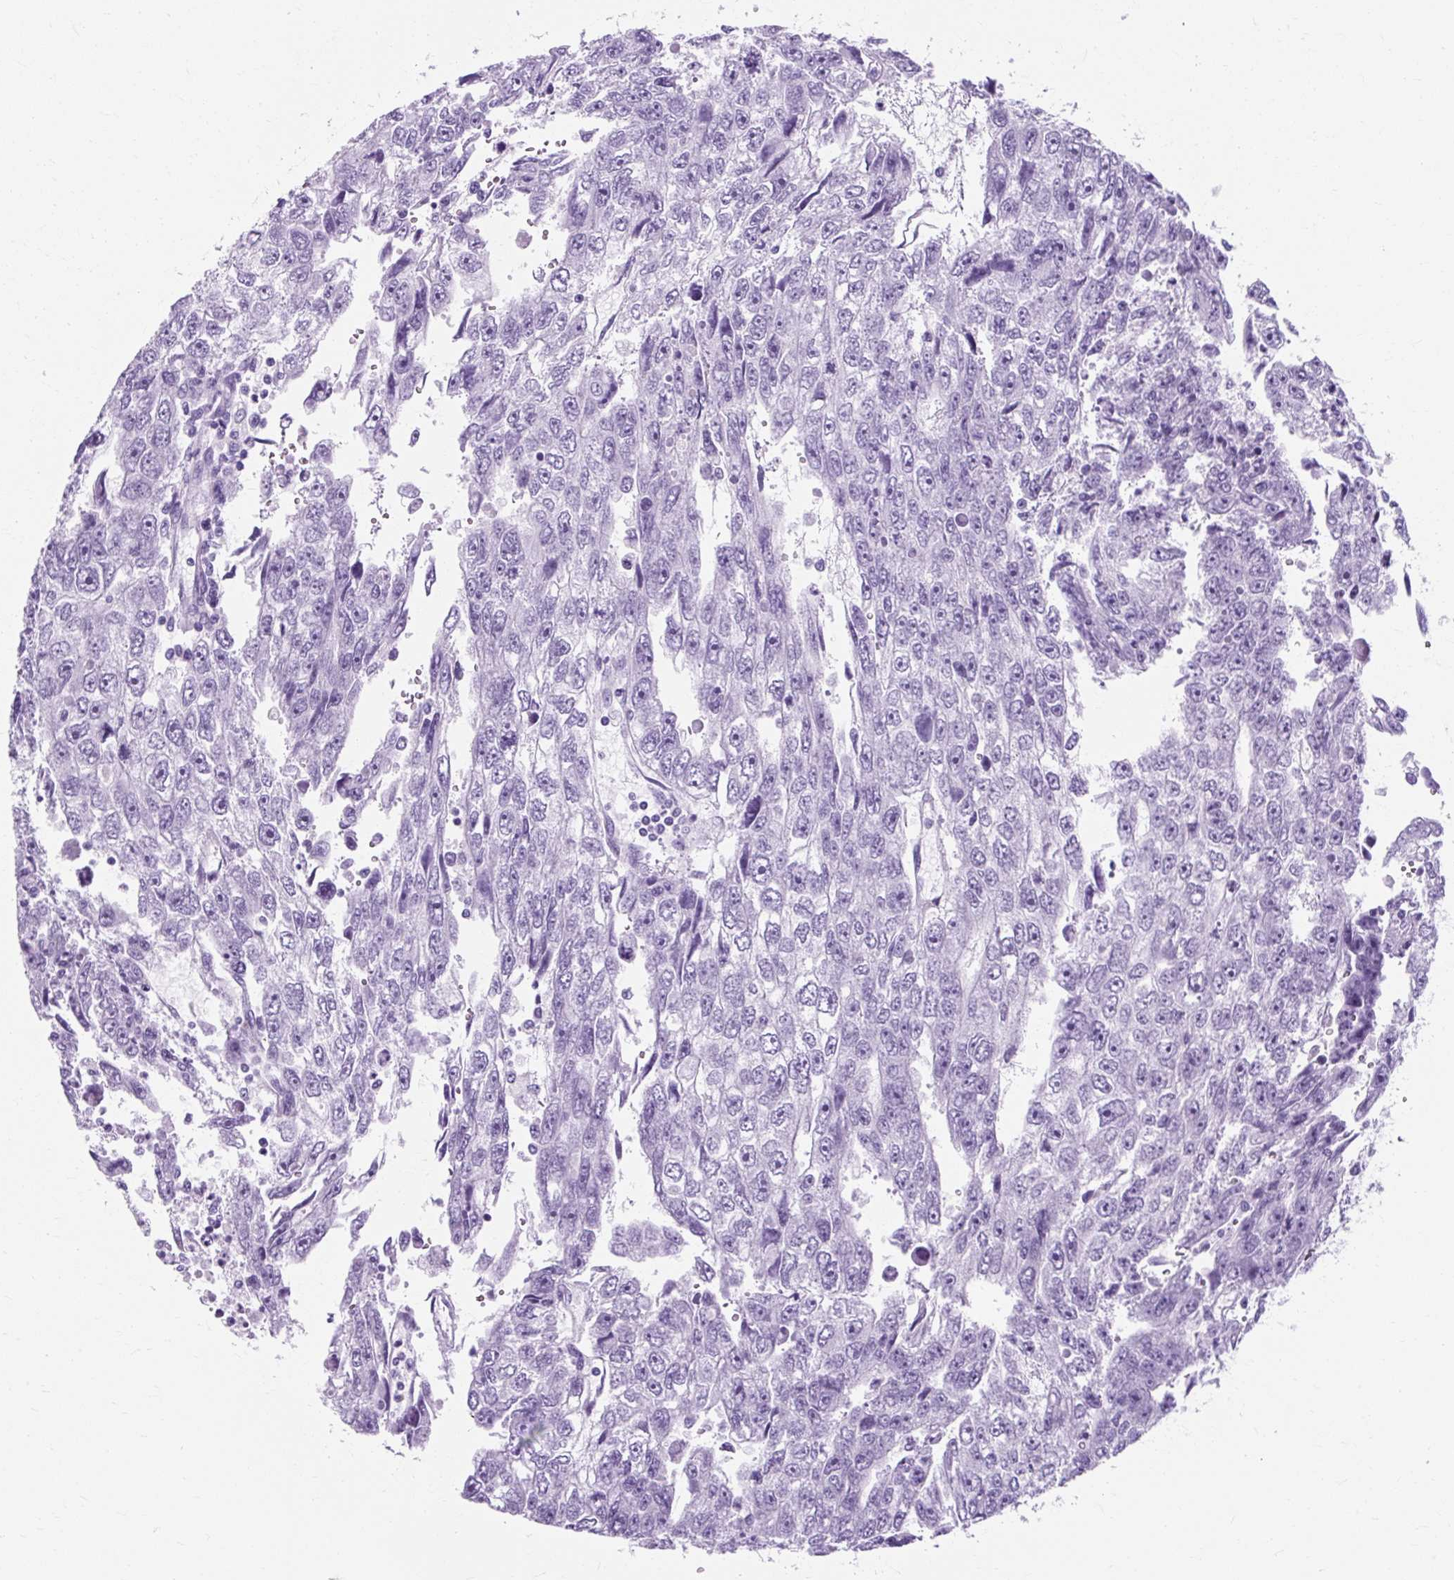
{"staining": {"intensity": "negative", "quantity": "none", "location": "none"}, "tissue": "testis cancer", "cell_type": "Tumor cells", "image_type": "cancer", "snomed": [{"axis": "morphology", "description": "Carcinoma, Embryonal, NOS"}, {"axis": "topography", "description": "Testis"}], "caption": "Immunohistochemistry (IHC) micrograph of embryonal carcinoma (testis) stained for a protein (brown), which shows no expression in tumor cells. (DAB (3,3'-diaminobenzidine) IHC visualized using brightfield microscopy, high magnification).", "gene": "TMEM89", "patient": {"sex": "male", "age": 20}}